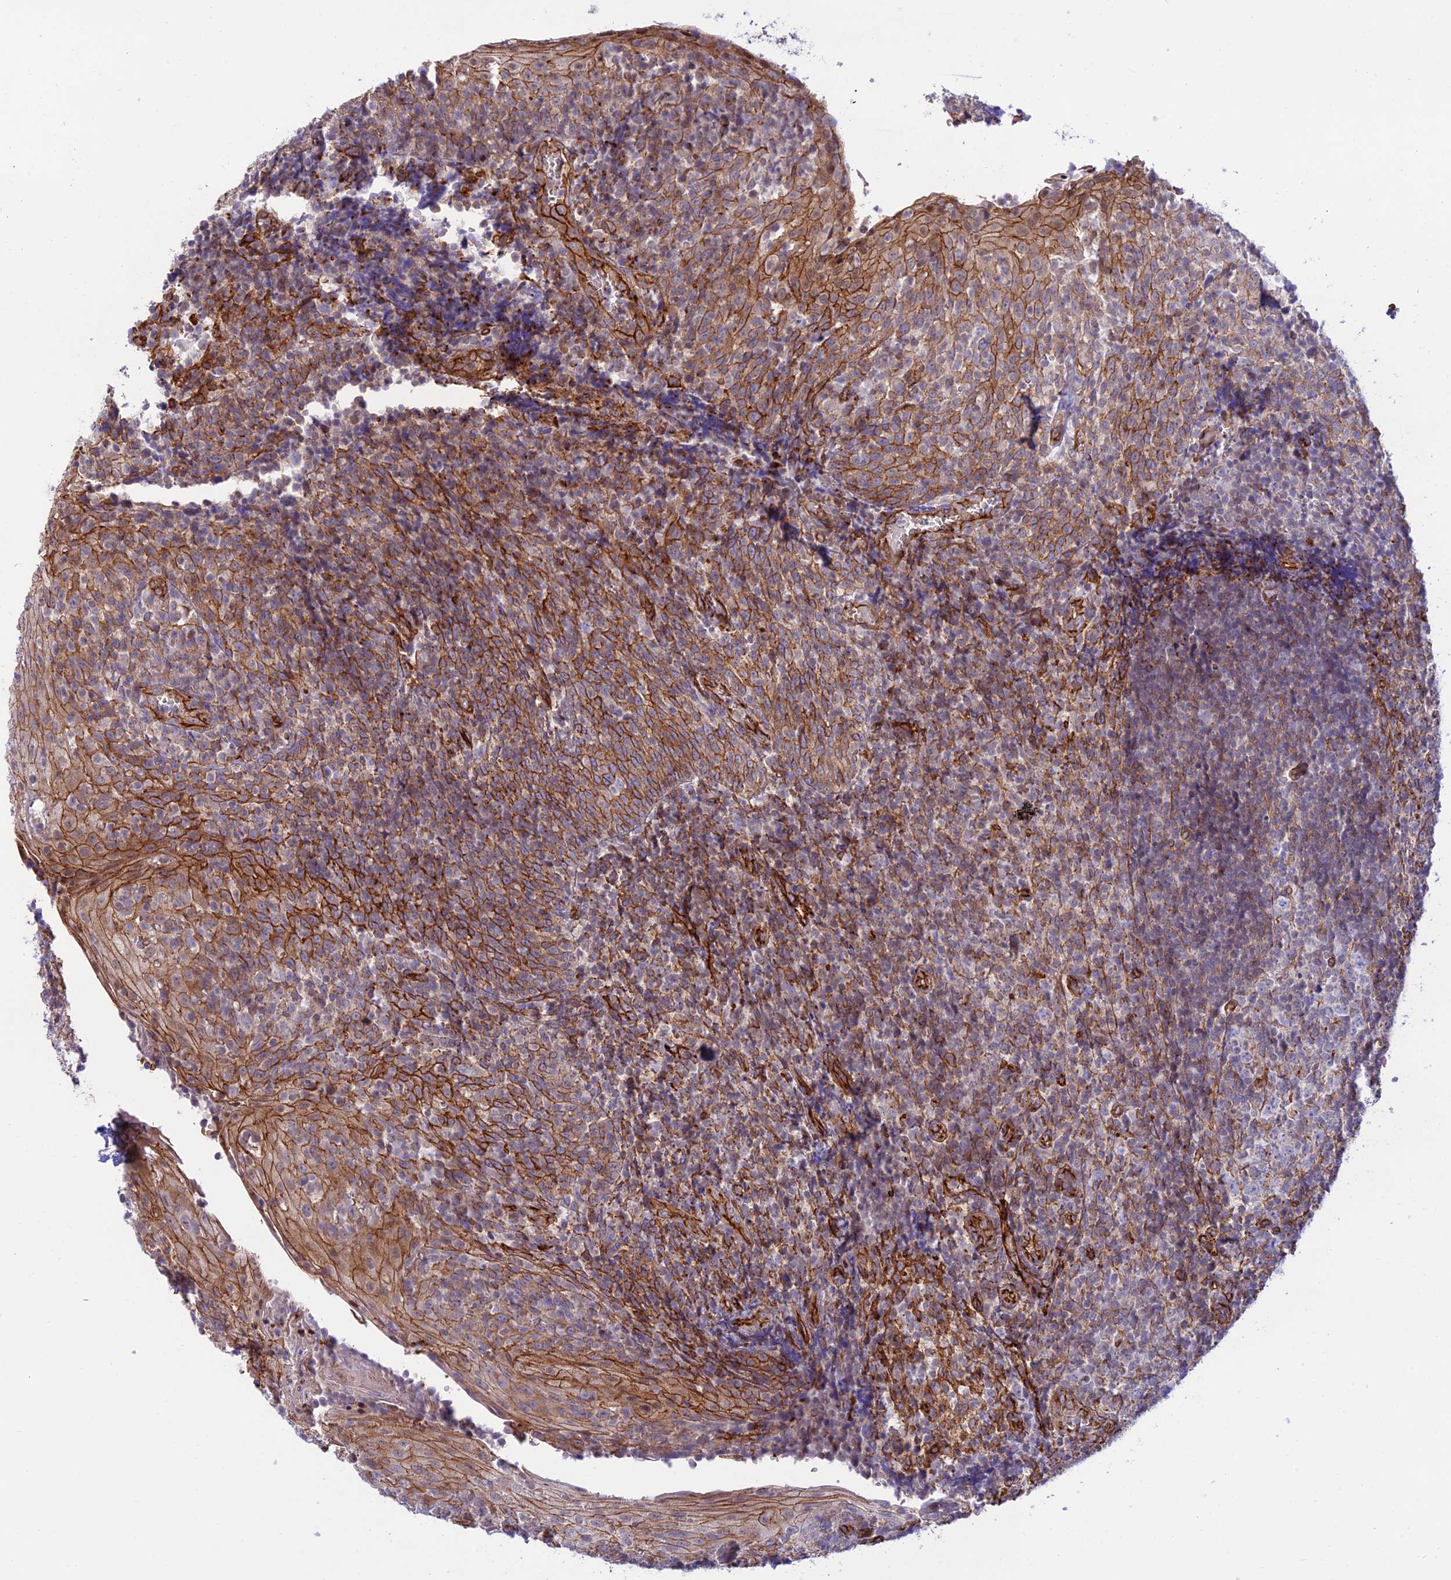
{"staining": {"intensity": "weak", "quantity": "25%-75%", "location": "cytoplasmic/membranous"}, "tissue": "tonsil", "cell_type": "Germinal center cells", "image_type": "normal", "snomed": [{"axis": "morphology", "description": "Normal tissue, NOS"}, {"axis": "topography", "description": "Tonsil"}], "caption": "Tonsil stained for a protein displays weak cytoplasmic/membranous positivity in germinal center cells. The staining was performed using DAB (3,3'-diaminobenzidine), with brown indicating positive protein expression. Nuclei are stained blue with hematoxylin.", "gene": "YPEL5", "patient": {"sex": "female", "age": 19}}